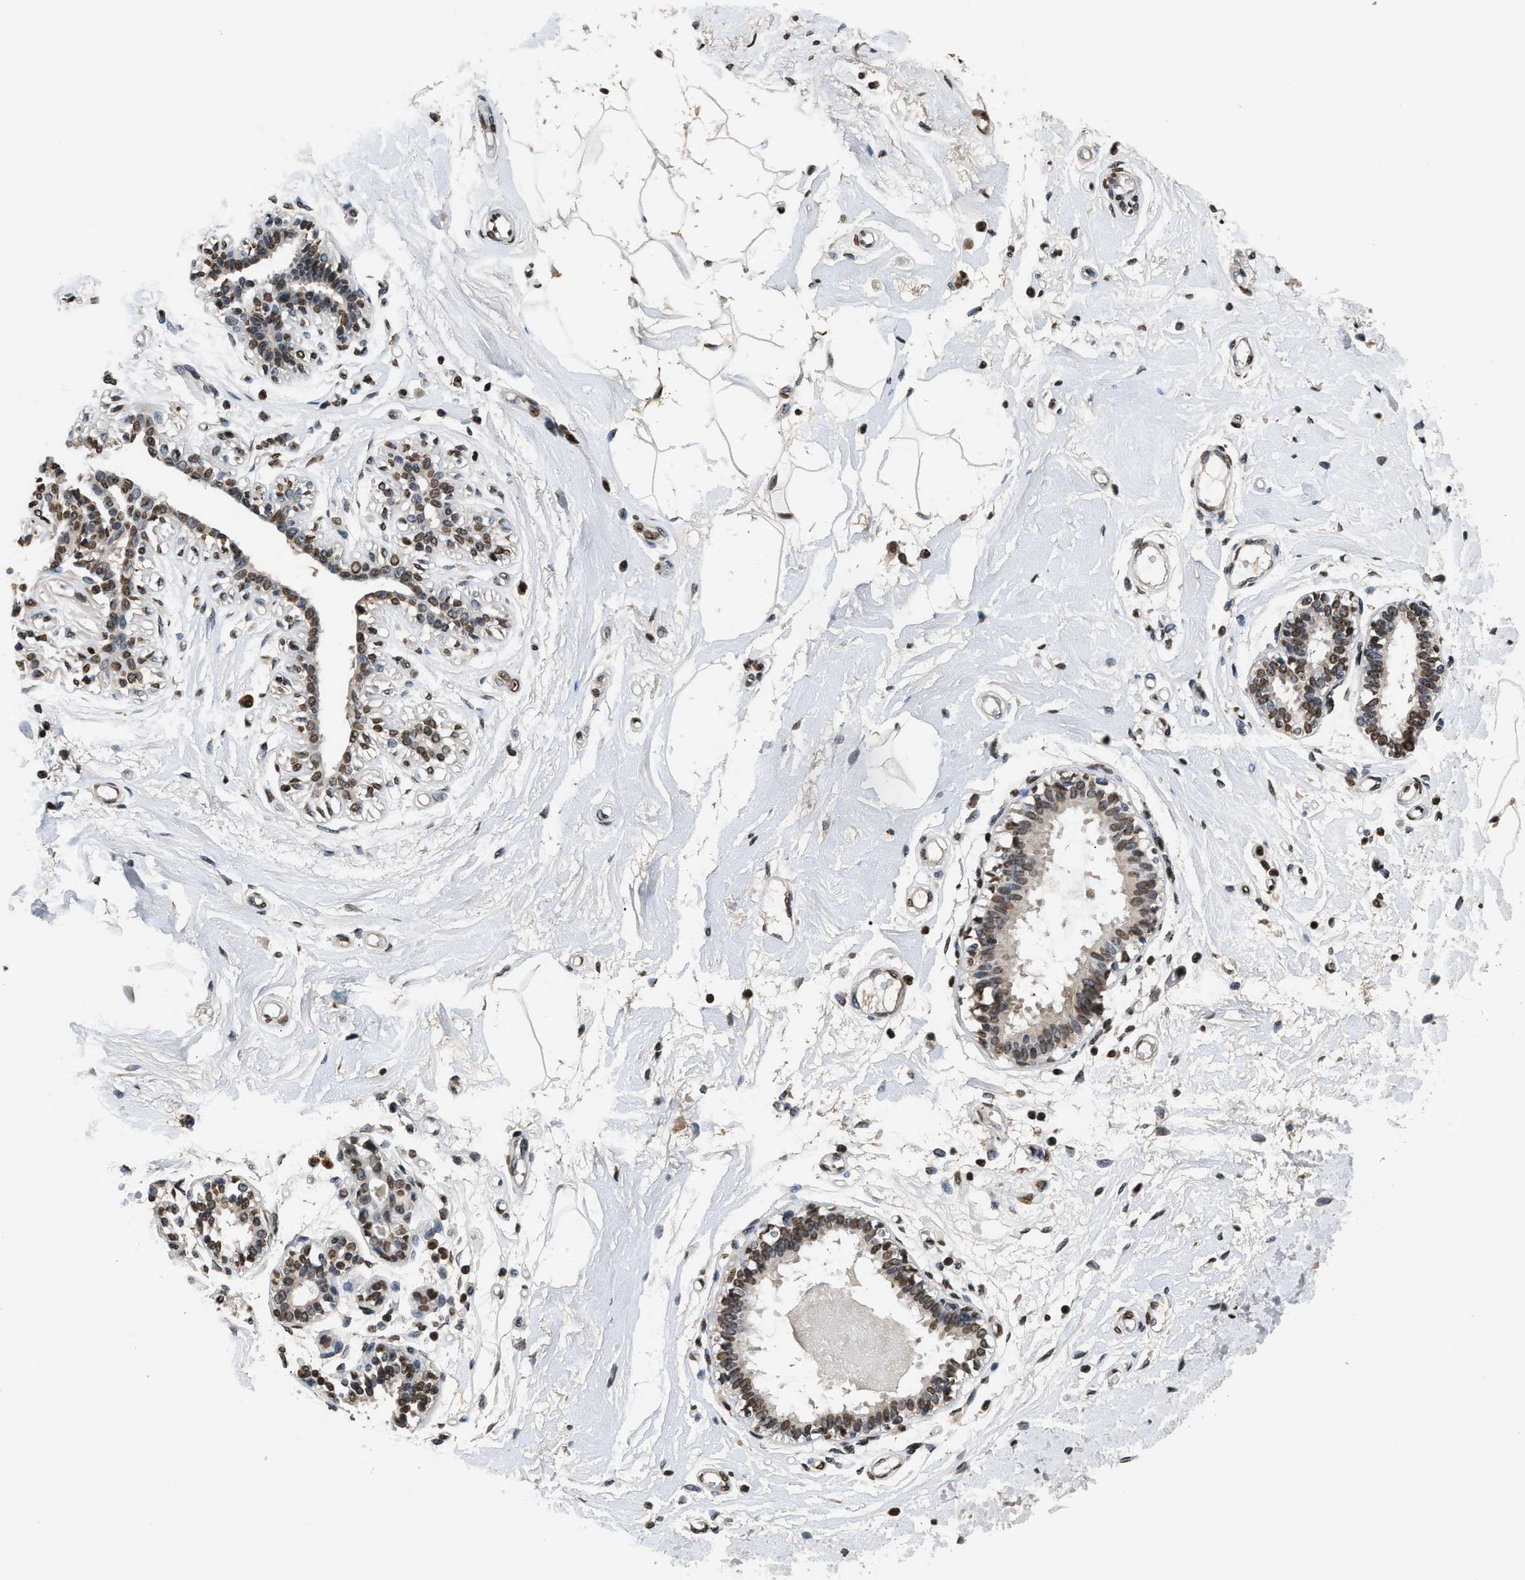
{"staining": {"intensity": "moderate", "quantity": ">75%", "location": "nuclear"}, "tissue": "breast", "cell_type": "Adipocytes", "image_type": "normal", "snomed": [{"axis": "morphology", "description": "Normal tissue, NOS"}, {"axis": "morphology", "description": "Lobular carcinoma"}, {"axis": "topography", "description": "Breast"}], "caption": "This is a micrograph of immunohistochemistry staining of benign breast, which shows moderate expression in the nuclear of adipocytes.", "gene": "DNASE1L3", "patient": {"sex": "female", "age": 59}}